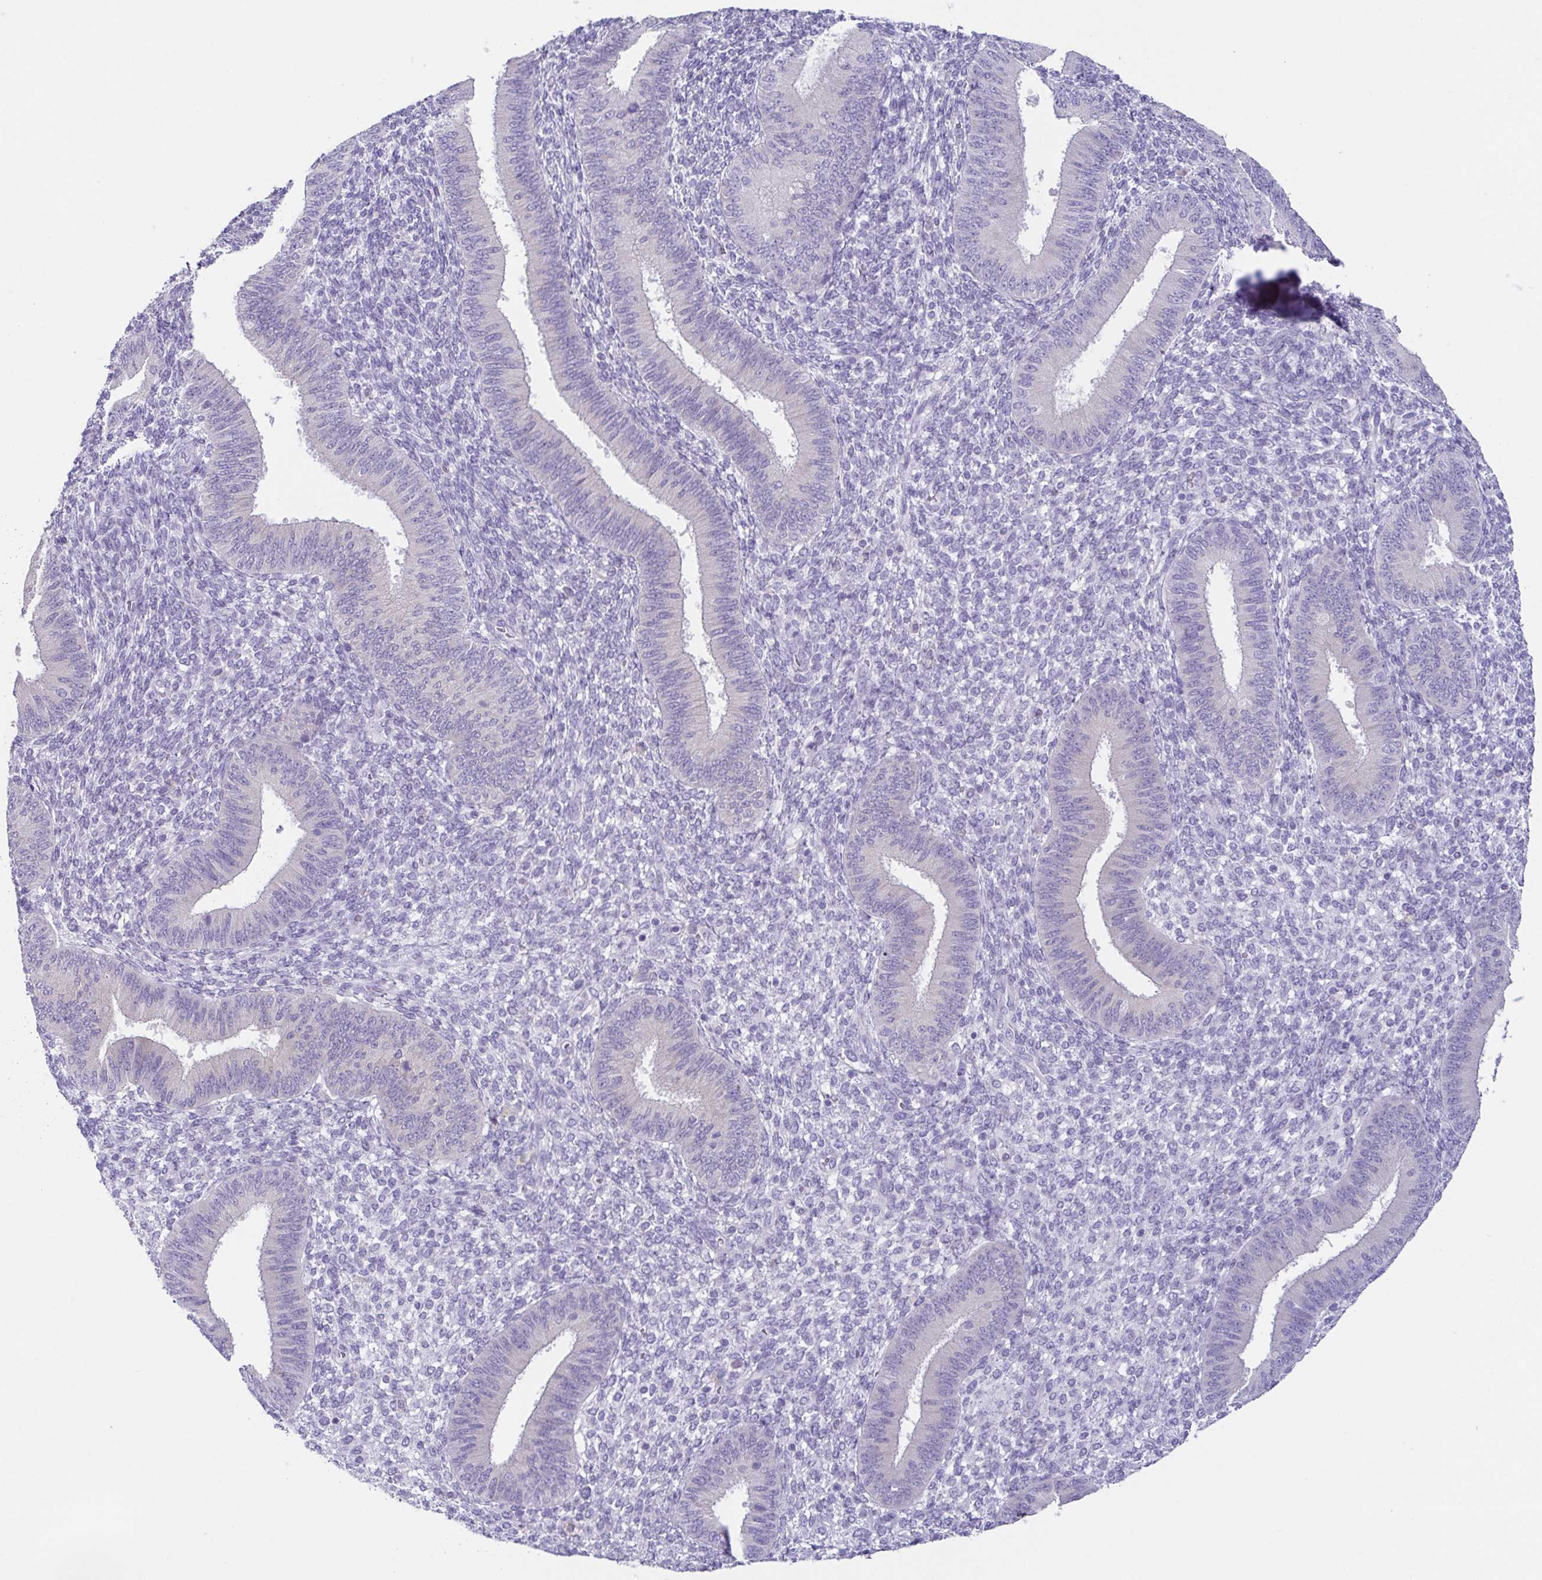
{"staining": {"intensity": "negative", "quantity": "none", "location": "none"}, "tissue": "endometrium", "cell_type": "Cells in endometrial stroma", "image_type": "normal", "snomed": [{"axis": "morphology", "description": "Normal tissue, NOS"}, {"axis": "topography", "description": "Endometrium"}], "caption": "DAB immunohistochemical staining of benign human endometrium demonstrates no significant expression in cells in endometrial stroma. (DAB (3,3'-diaminobenzidine) immunohistochemistry (IHC), high magnification).", "gene": "RDH11", "patient": {"sex": "female", "age": 39}}